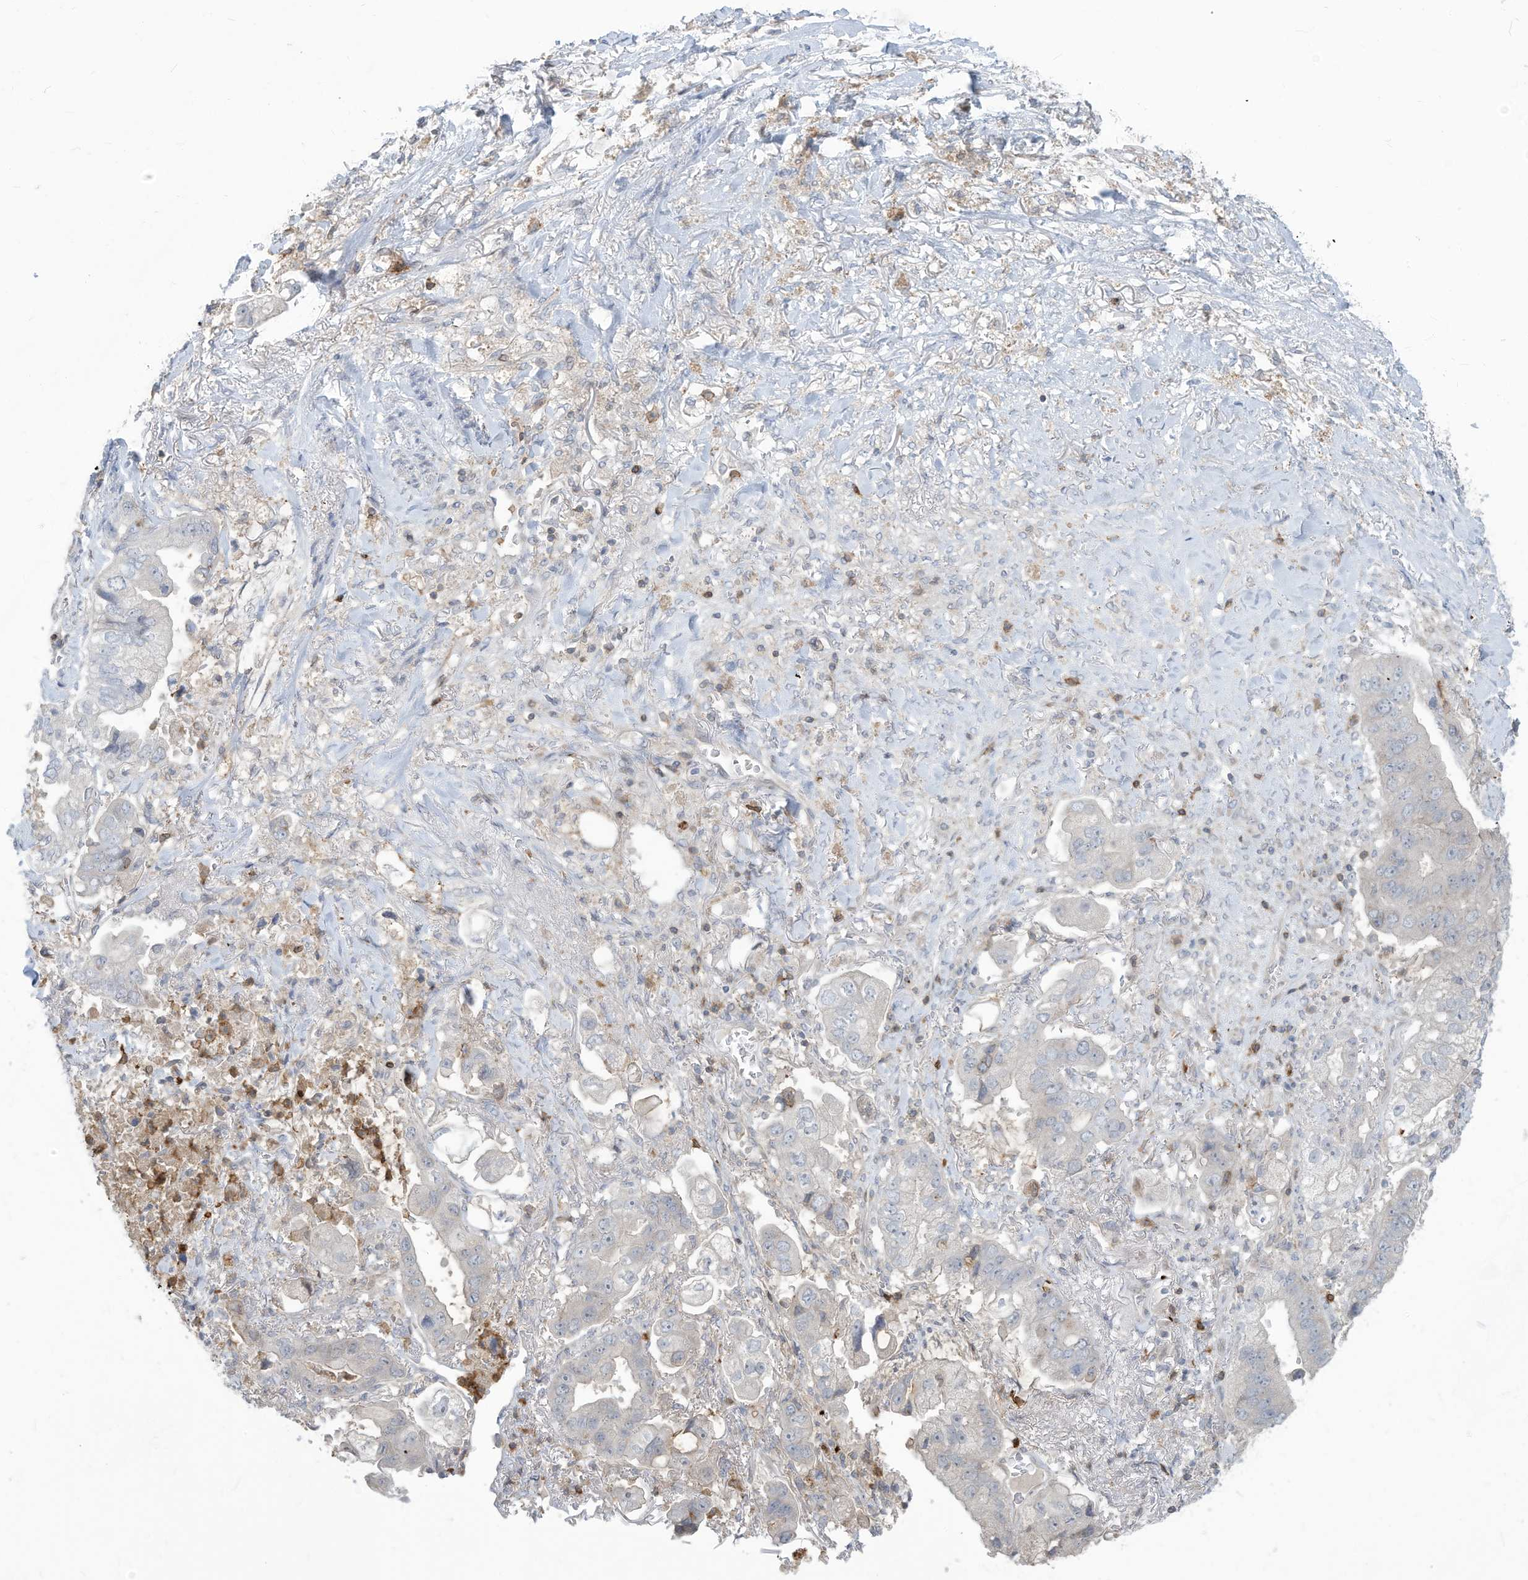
{"staining": {"intensity": "negative", "quantity": "none", "location": "none"}, "tissue": "stomach cancer", "cell_type": "Tumor cells", "image_type": "cancer", "snomed": [{"axis": "morphology", "description": "Adenocarcinoma, NOS"}, {"axis": "topography", "description": "Stomach"}], "caption": "Immunohistochemistry (IHC) of human adenocarcinoma (stomach) displays no expression in tumor cells.", "gene": "NOTO", "patient": {"sex": "male", "age": 62}}